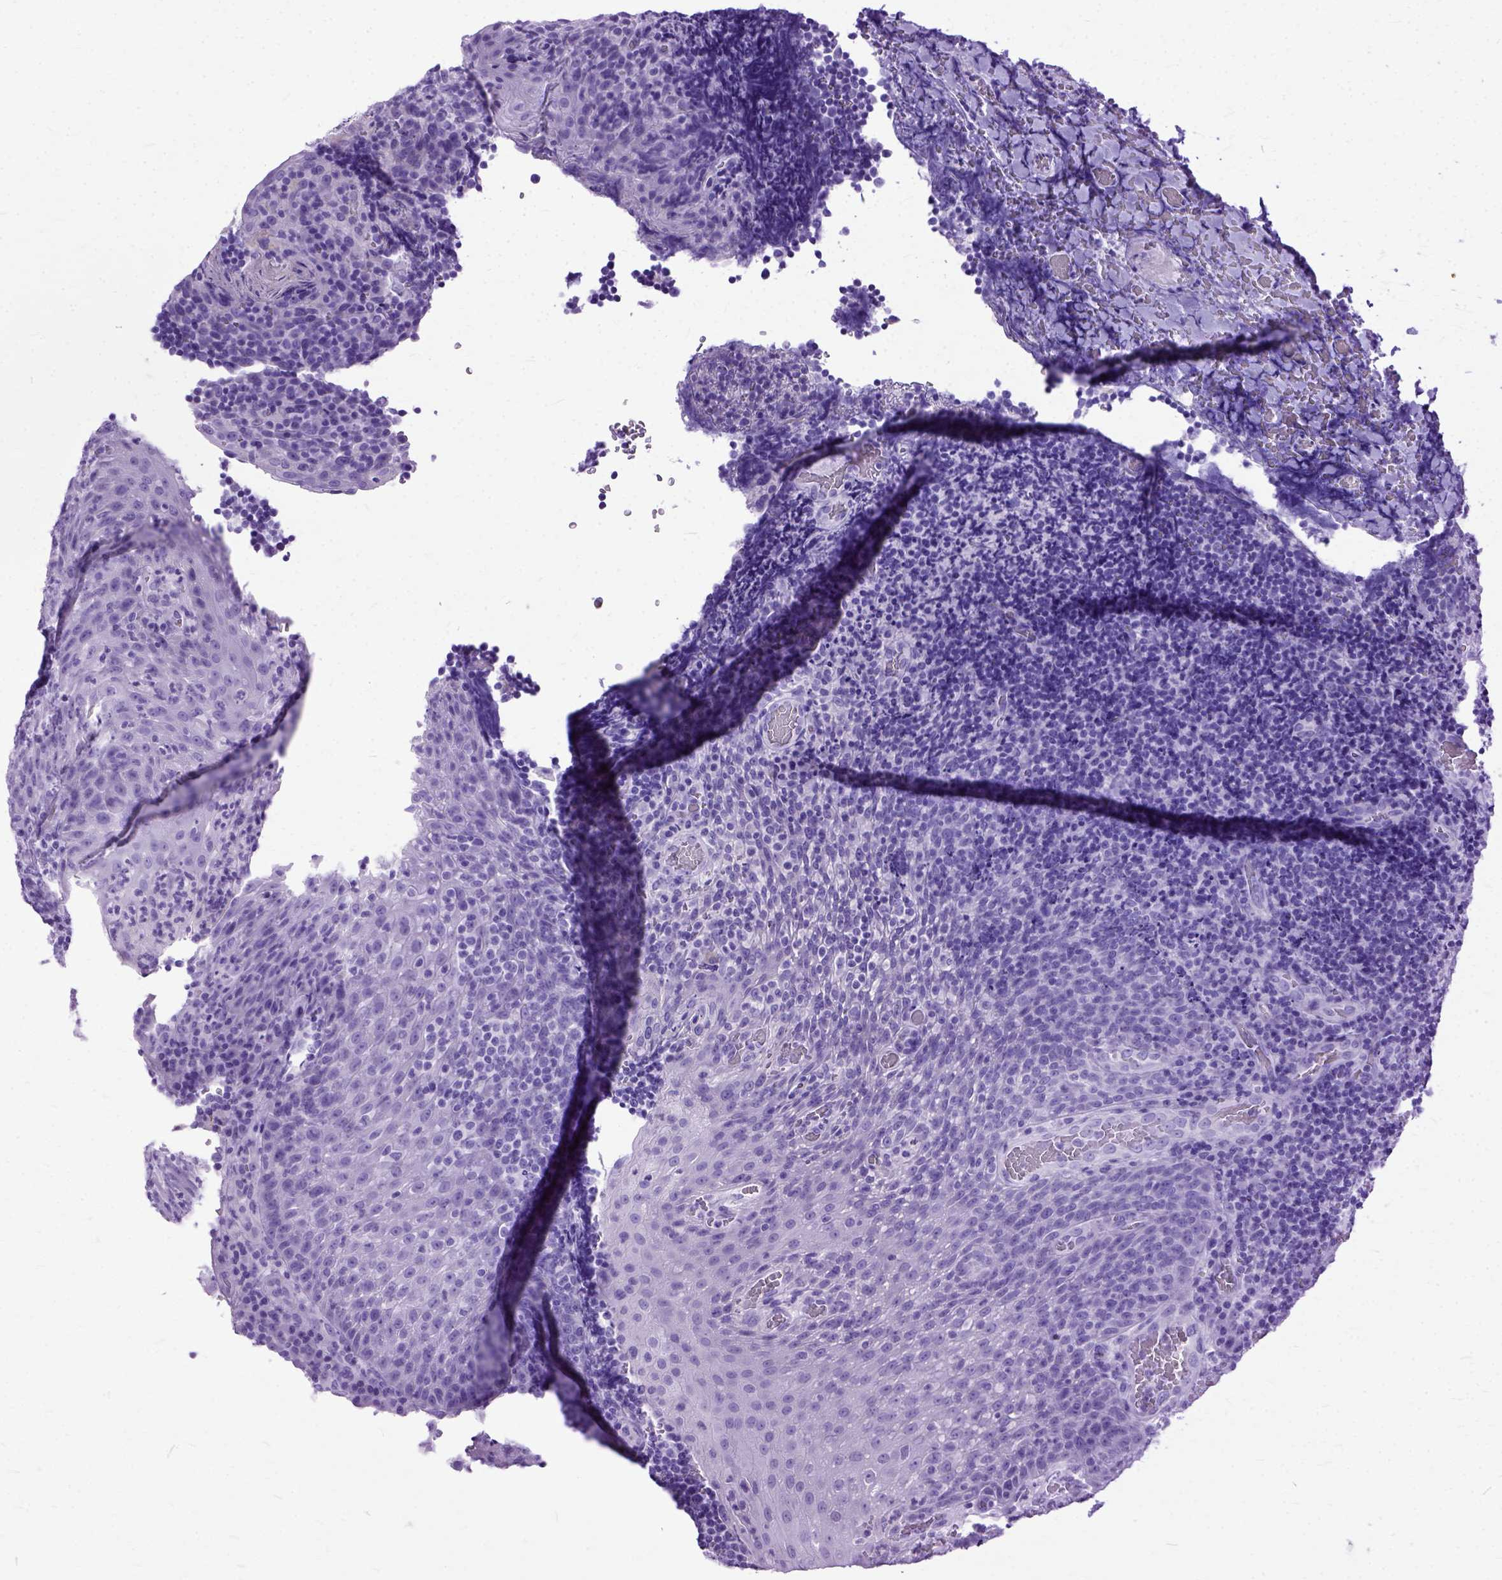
{"staining": {"intensity": "negative", "quantity": "none", "location": "none"}, "tissue": "tonsil", "cell_type": "Germinal center cells", "image_type": "normal", "snomed": [{"axis": "morphology", "description": "Normal tissue, NOS"}, {"axis": "topography", "description": "Tonsil"}], "caption": "Immunohistochemistry photomicrograph of normal tonsil stained for a protein (brown), which displays no expression in germinal center cells.", "gene": "GNGT1", "patient": {"sex": "male", "age": 17}}